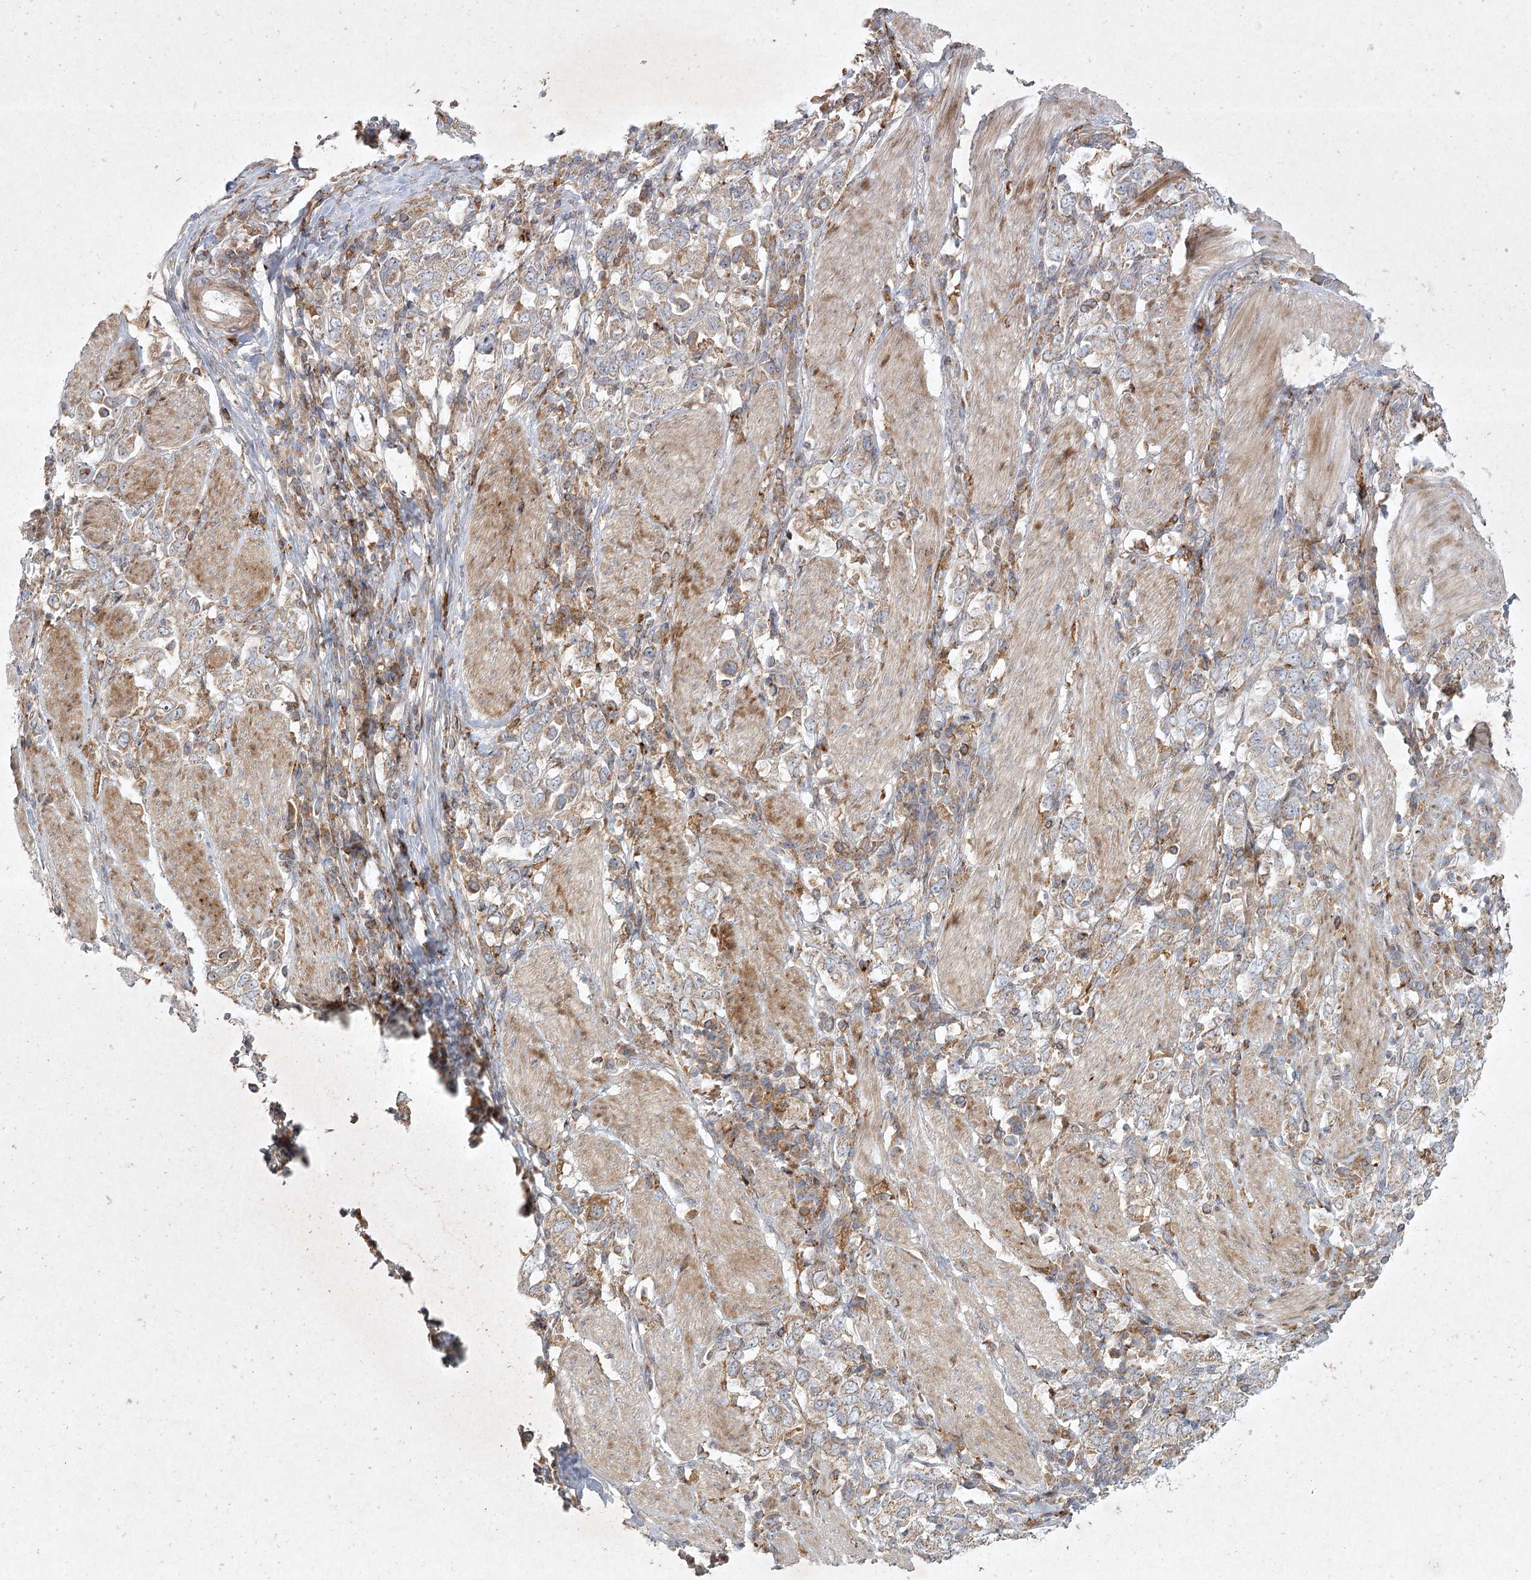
{"staining": {"intensity": "weak", "quantity": "25%-75%", "location": "cytoplasmic/membranous"}, "tissue": "stomach cancer", "cell_type": "Tumor cells", "image_type": "cancer", "snomed": [{"axis": "morphology", "description": "Adenocarcinoma, NOS"}, {"axis": "topography", "description": "Stomach, upper"}], "caption": "Immunohistochemical staining of adenocarcinoma (stomach) reveals weak cytoplasmic/membranous protein expression in about 25%-75% of tumor cells. The staining was performed using DAB (3,3'-diaminobenzidine), with brown indicating positive protein expression. Nuclei are stained blue with hematoxylin.", "gene": "KBTBD4", "patient": {"sex": "male", "age": 62}}